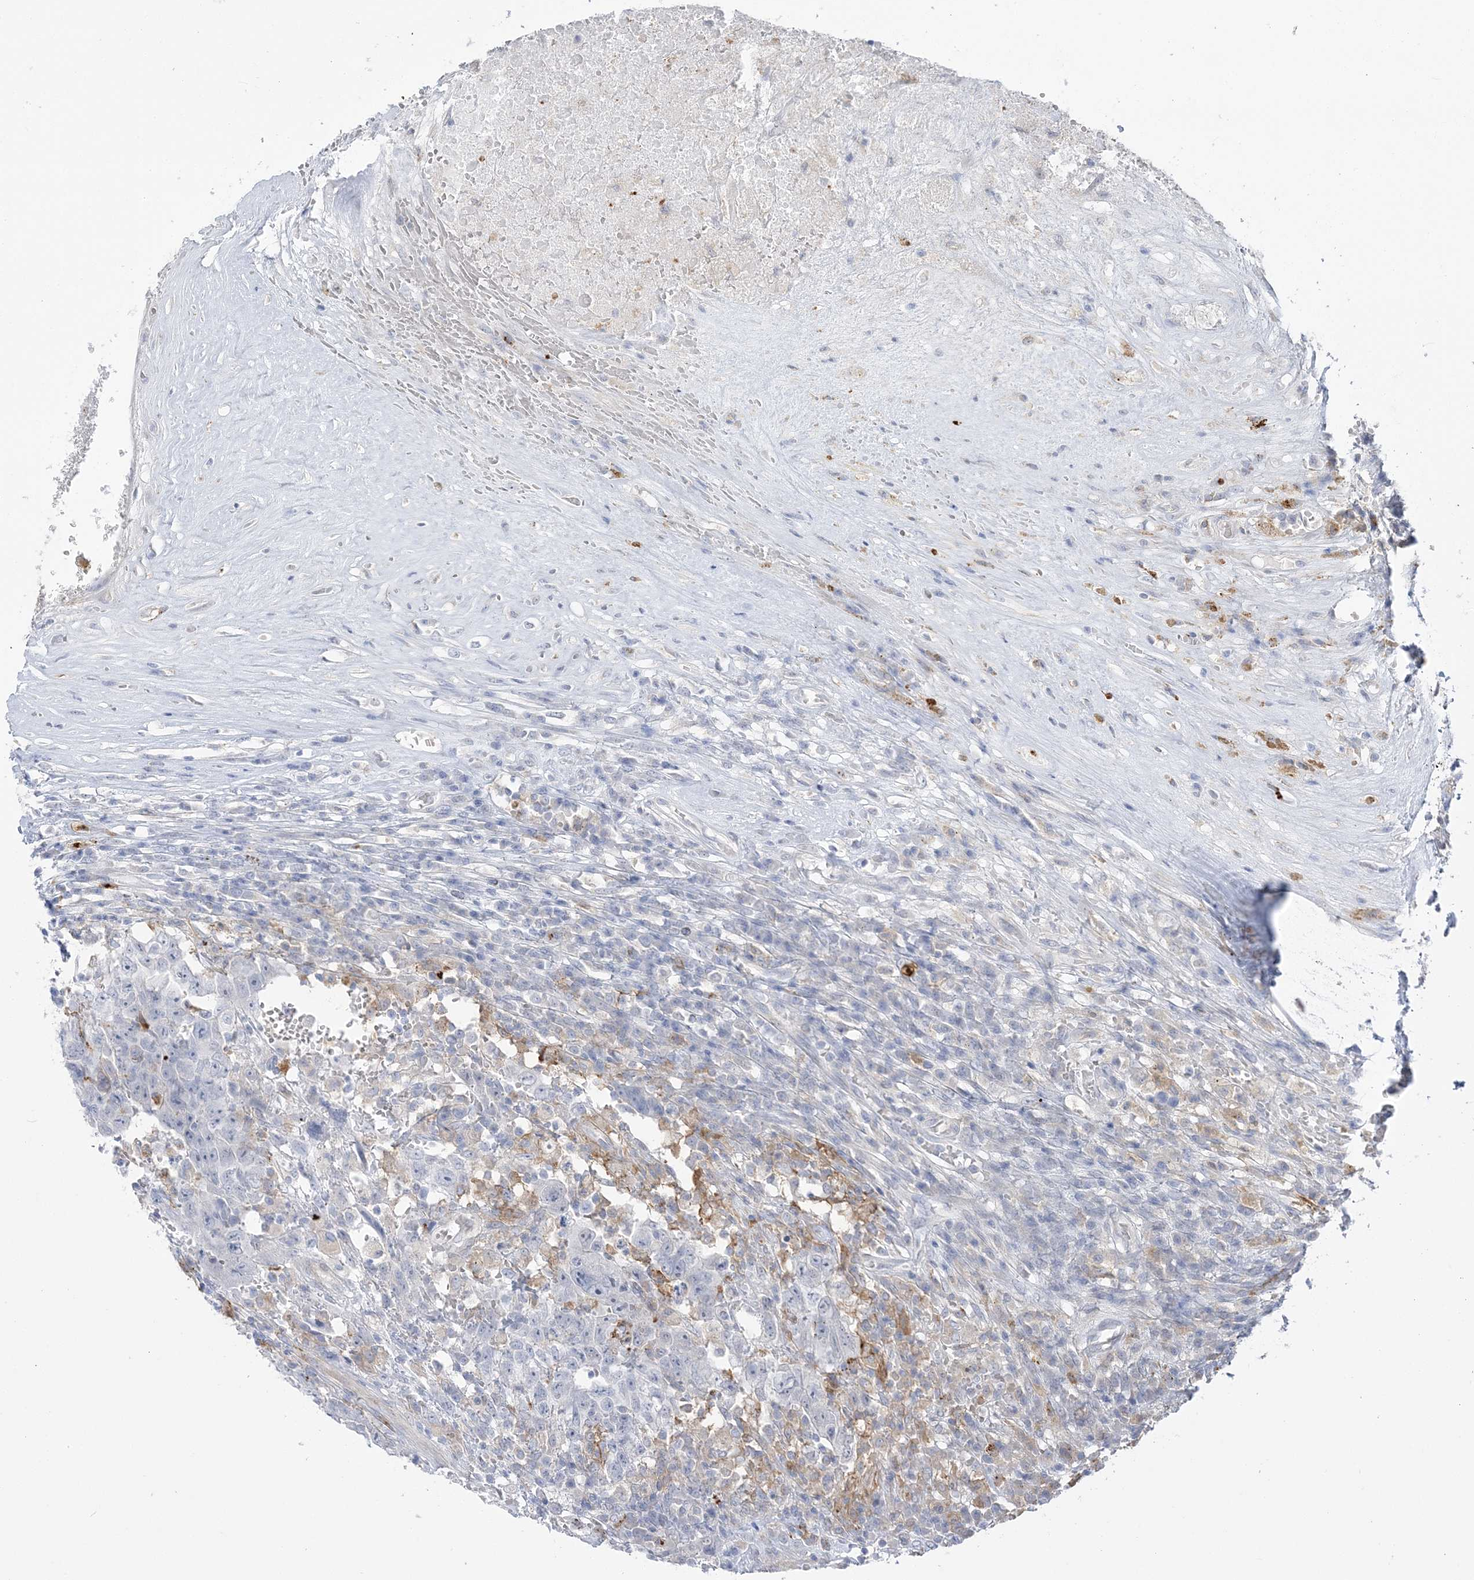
{"staining": {"intensity": "negative", "quantity": "none", "location": "none"}, "tissue": "testis cancer", "cell_type": "Tumor cells", "image_type": "cancer", "snomed": [{"axis": "morphology", "description": "Carcinoma, Embryonal, NOS"}, {"axis": "topography", "description": "Testis"}], "caption": "Protein analysis of testis embryonal carcinoma demonstrates no significant positivity in tumor cells.", "gene": "HAAO", "patient": {"sex": "male", "age": 26}}